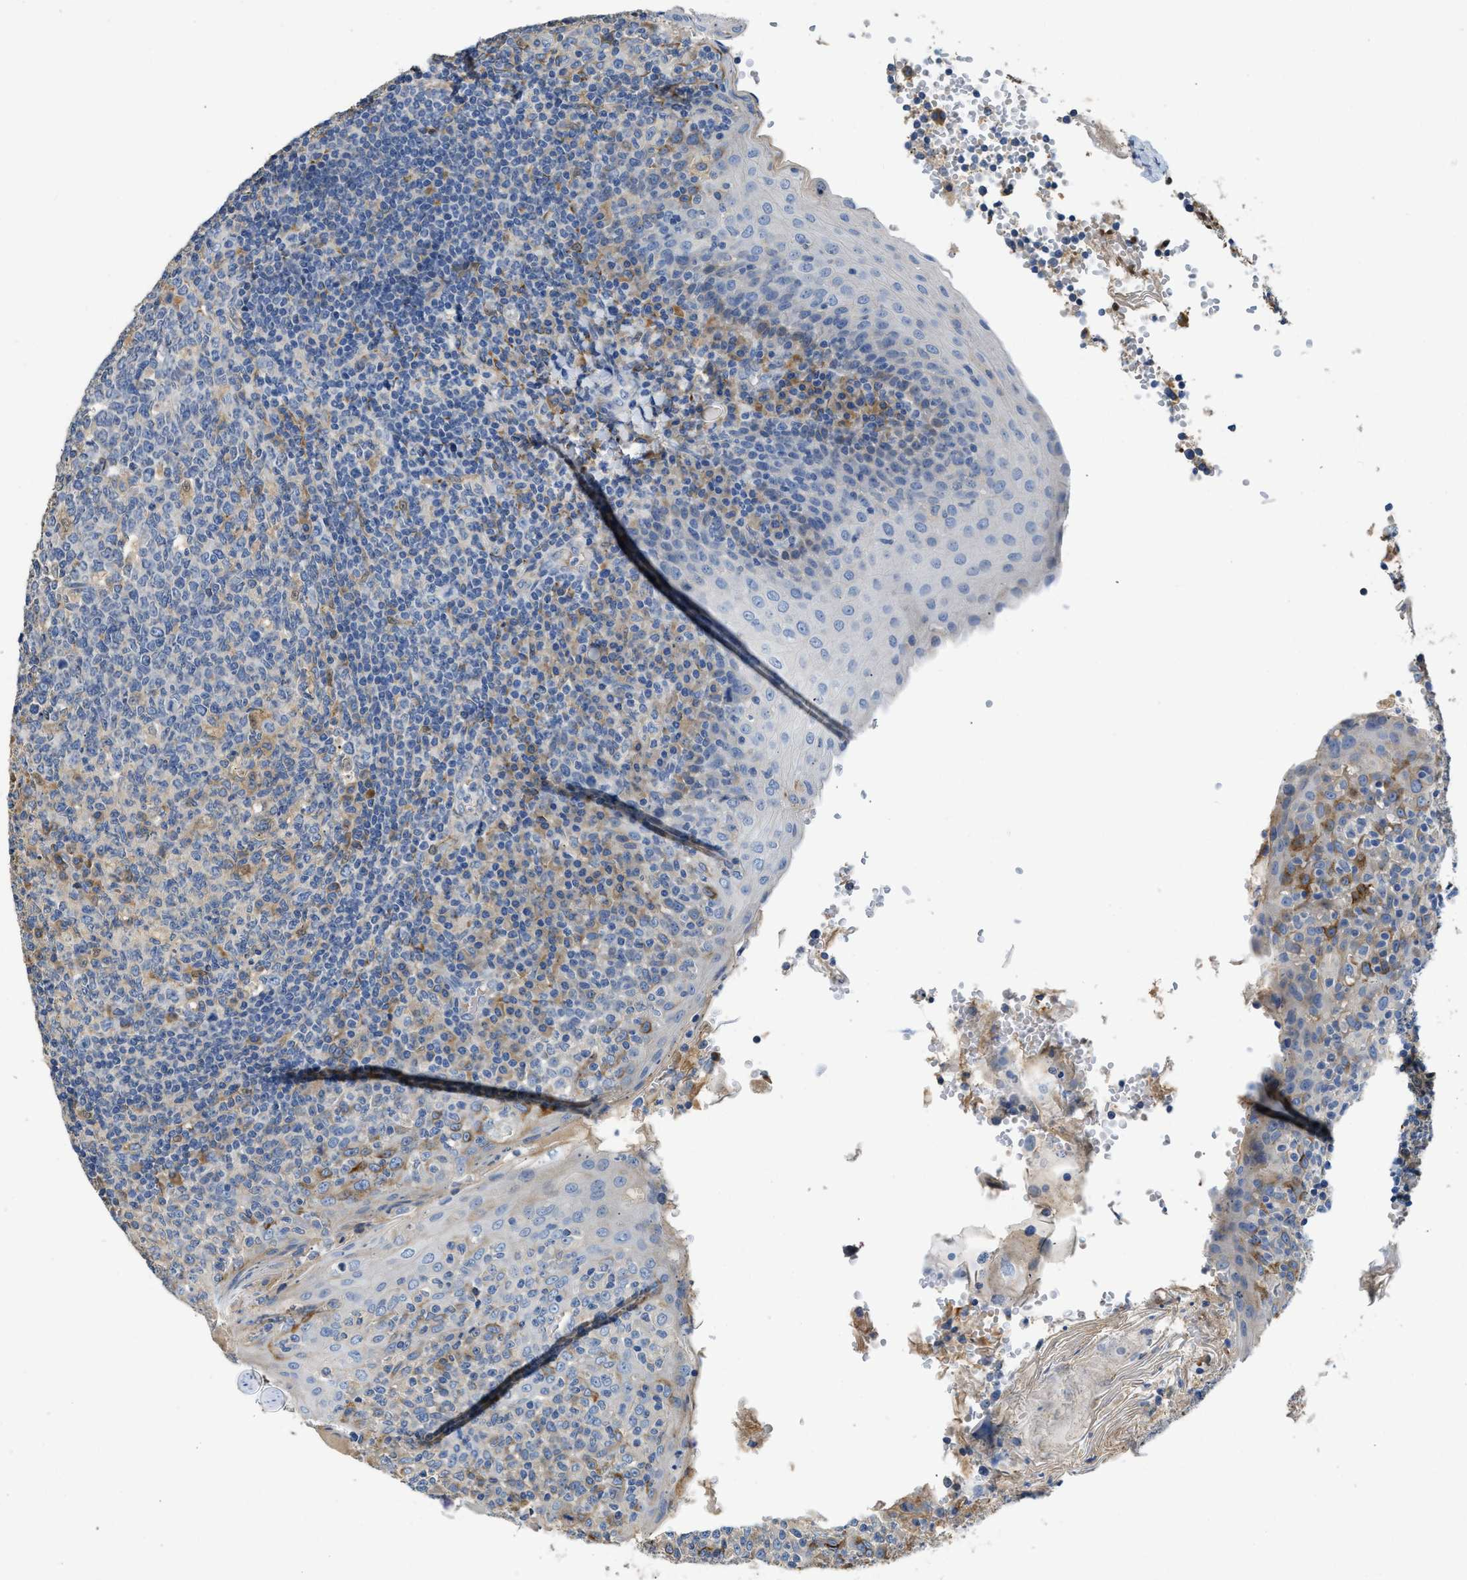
{"staining": {"intensity": "moderate", "quantity": "<25%", "location": "cytoplasmic/membranous"}, "tissue": "tonsil", "cell_type": "Germinal center cells", "image_type": "normal", "snomed": [{"axis": "morphology", "description": "Normal tissue, NOS"}, {"axis": "topography", "description": "Tonsil"}], "caption": "Immunohistochemistry (IHC) histopathology image of benign tonsil stained for a protein (brown), which reveals low levels of moderate cytoplasmic/membranous positivity in about <25% of germinal center cells.", "gene": "C1S", "patient": {"sex": "female", "age": 19}}